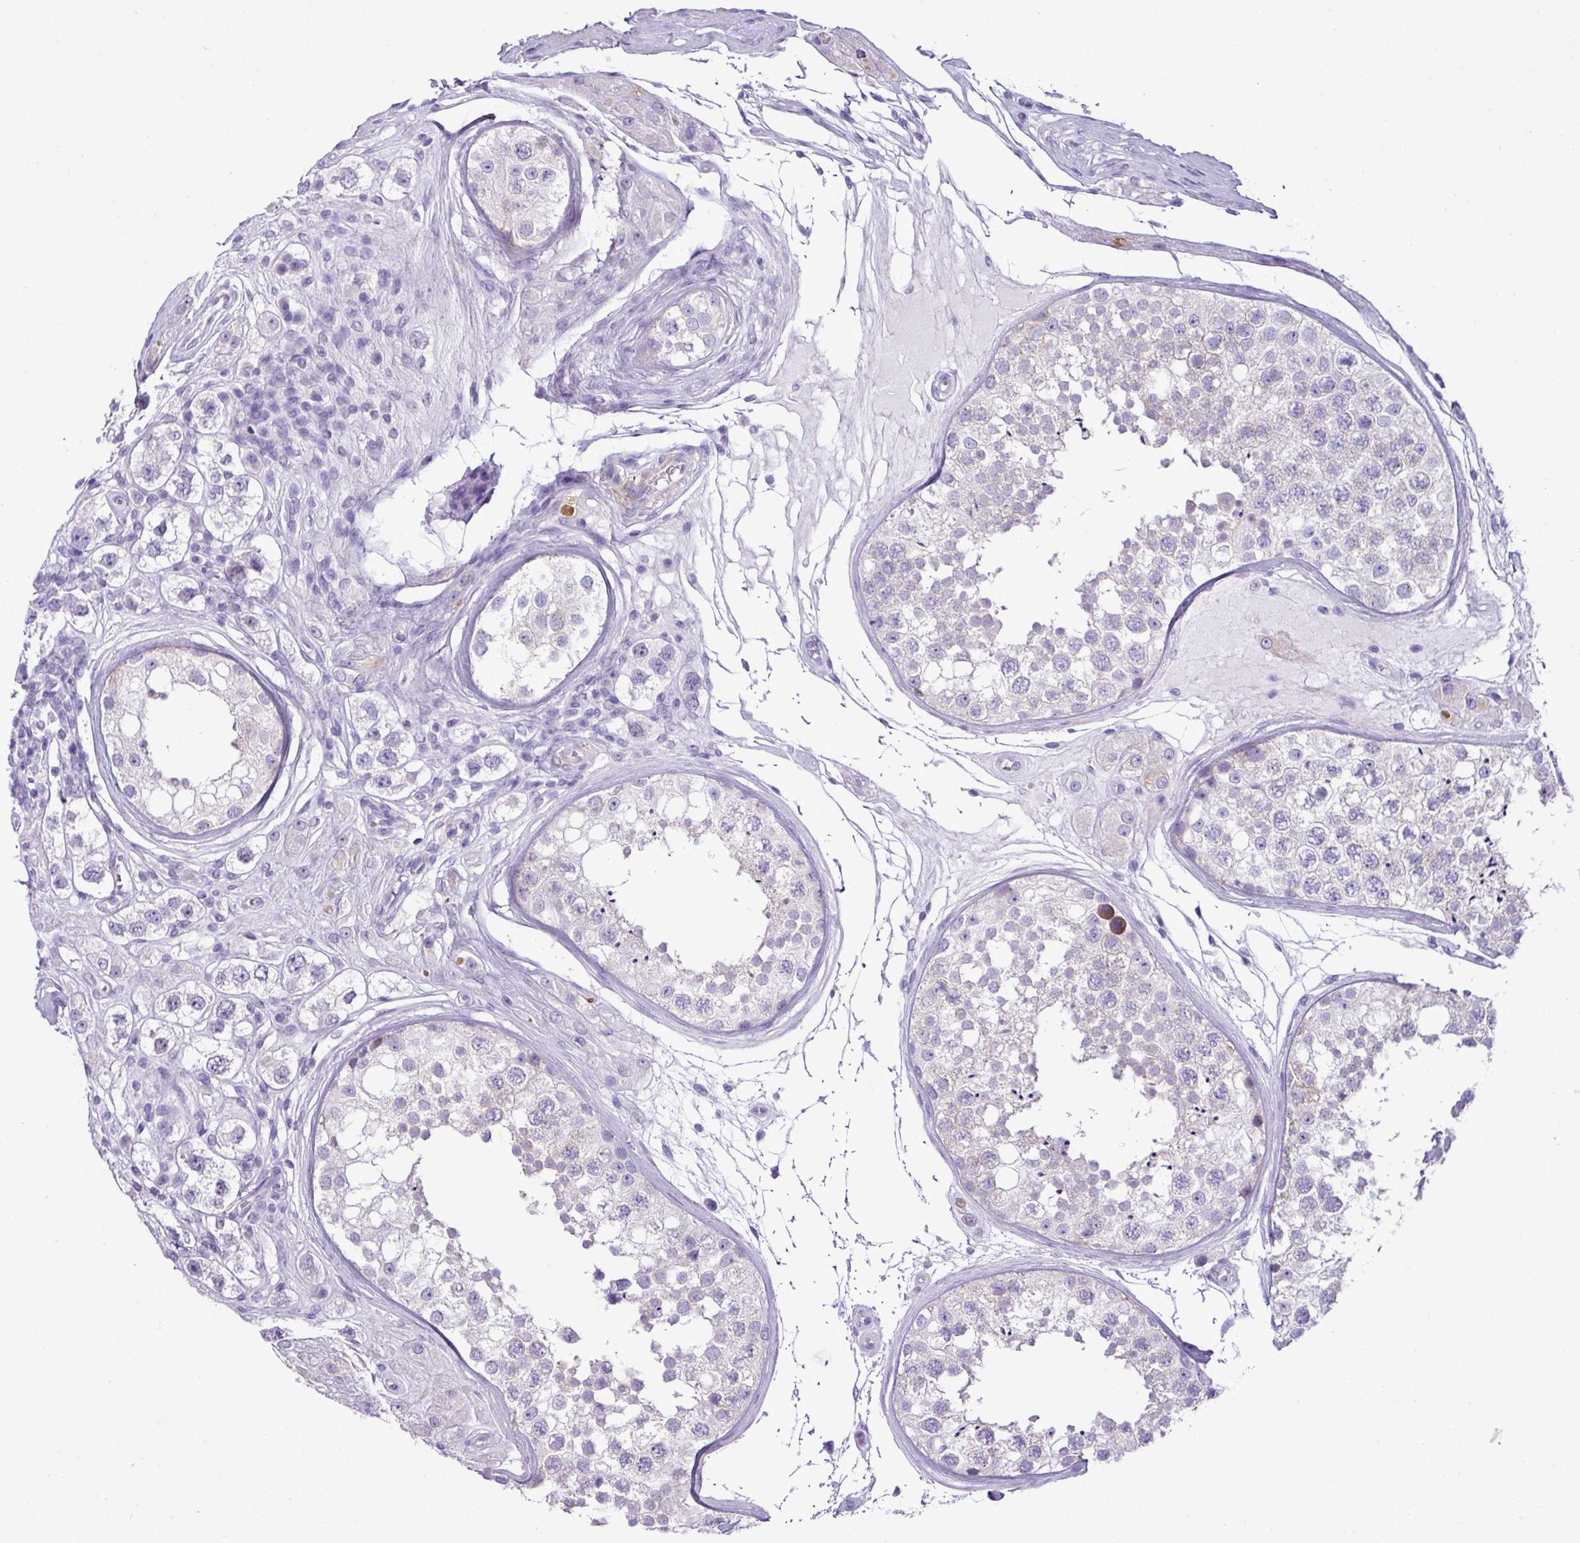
{"staining": {"intensity": "negative", "quantity": "none", "location": "none"}, "tissue": "testis cancer", "cell_type": "Tumor cells", "image_type": "cancer", "snomed": [{"axis": "morphology", "description": "Seminoma, NOS"}, {"axis": "topography", "description": "Testis"}], "caption": "High power microscopy histopathology image of an IHC micrograph of testis seminoma, revealing no significant expression in tumor cells. (Brightfield microscopy of DAB (3,3'-diaminobenzidine) IHC at high magnification).", "gene": "ZSCAN5A", "patient": {"sex": "male", "age": 34}}